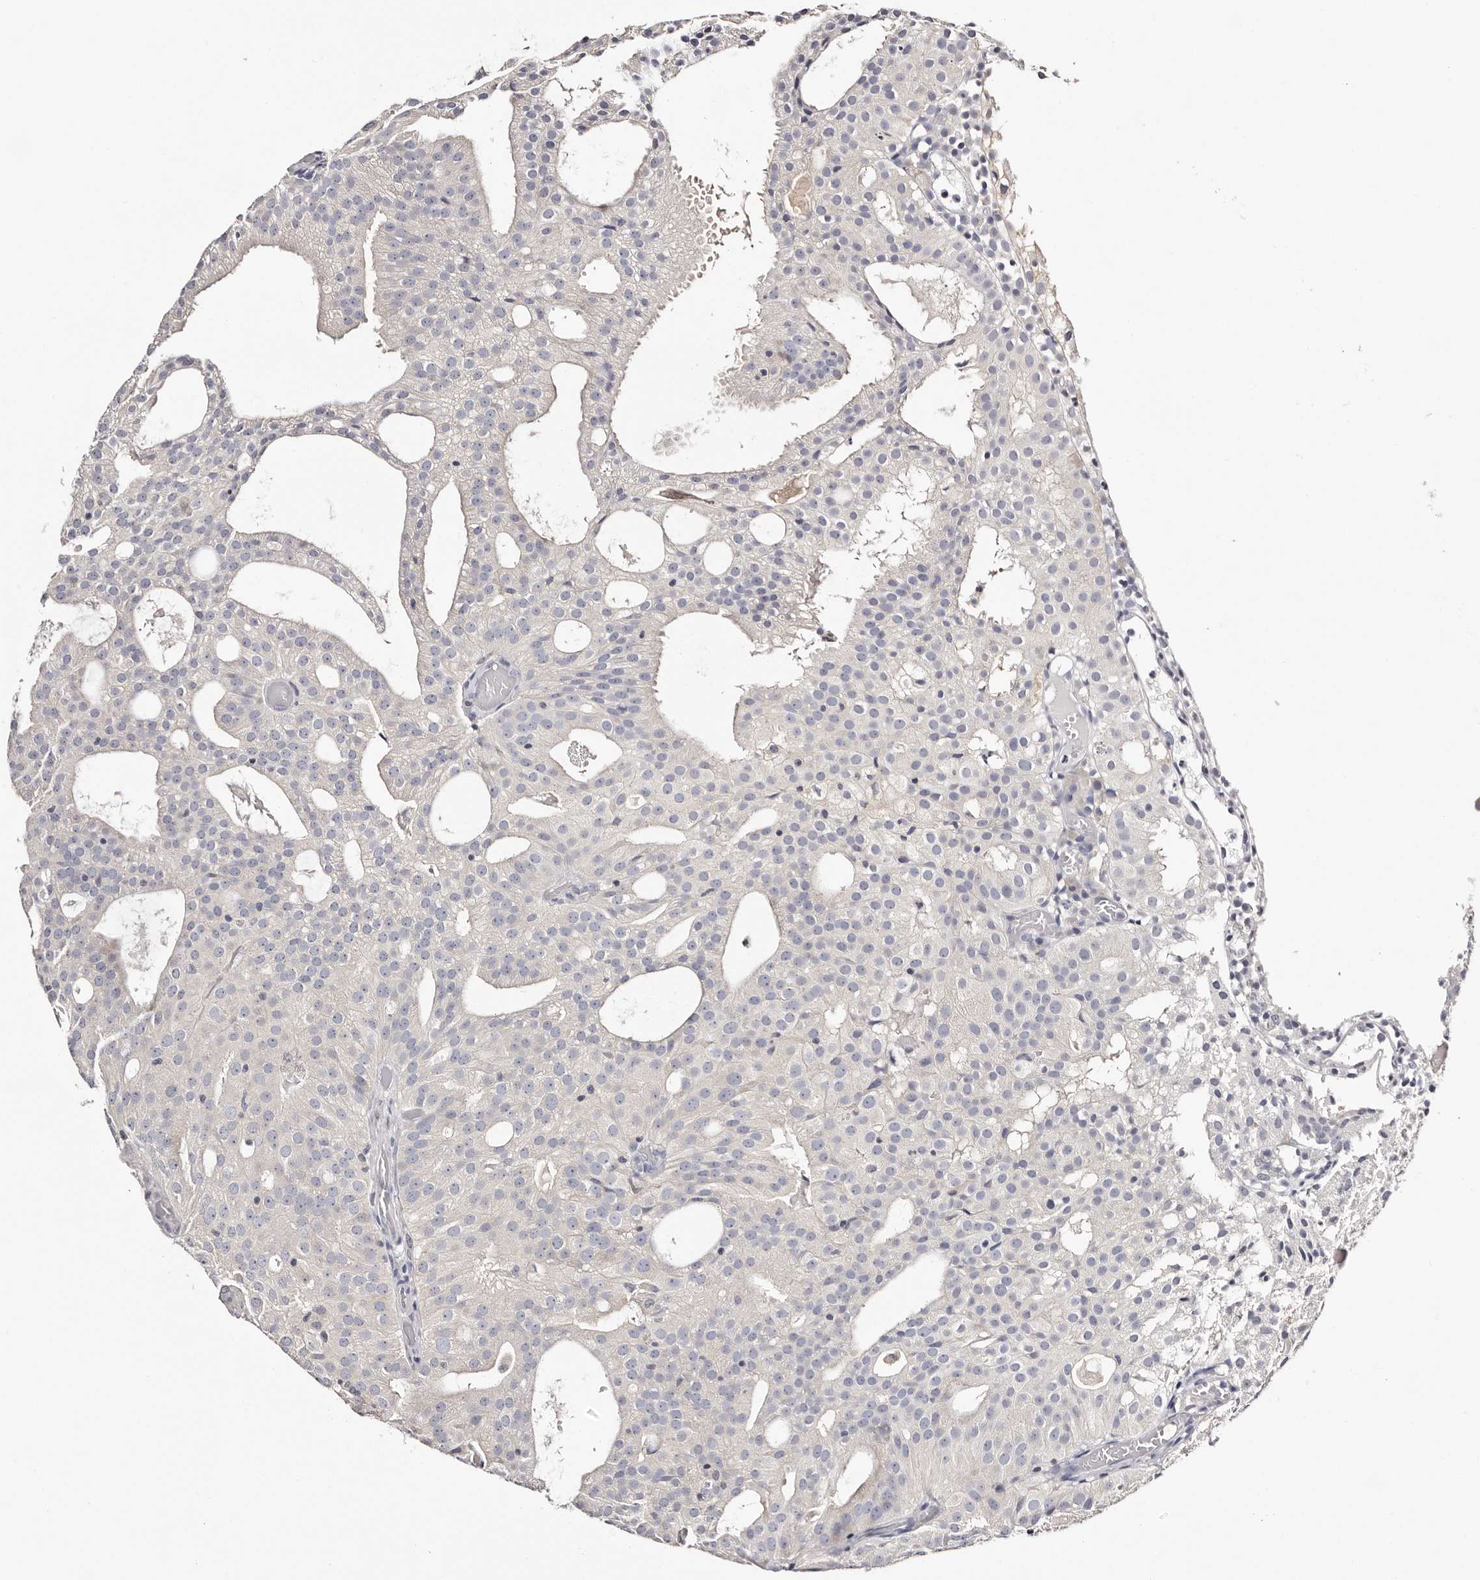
{"staining": {"intensity": "negative", "quantity": "none", "location": "none"}, "tissue": "prostate cancer", "cell_type": "Tumor cells", "image_type": "cancer", "snomed": [{"axis": "morphology", "description": "Adenocarcinoma, Medium grade"}, {"axis": "topography", "description": "Prostate"}], "caption": "An image of human medium-grade adenocarcinoma (prostate) is negative for staining in tumor cells.", "gene": "ROM1", "patient": {"sex": "male", "age": 88}}